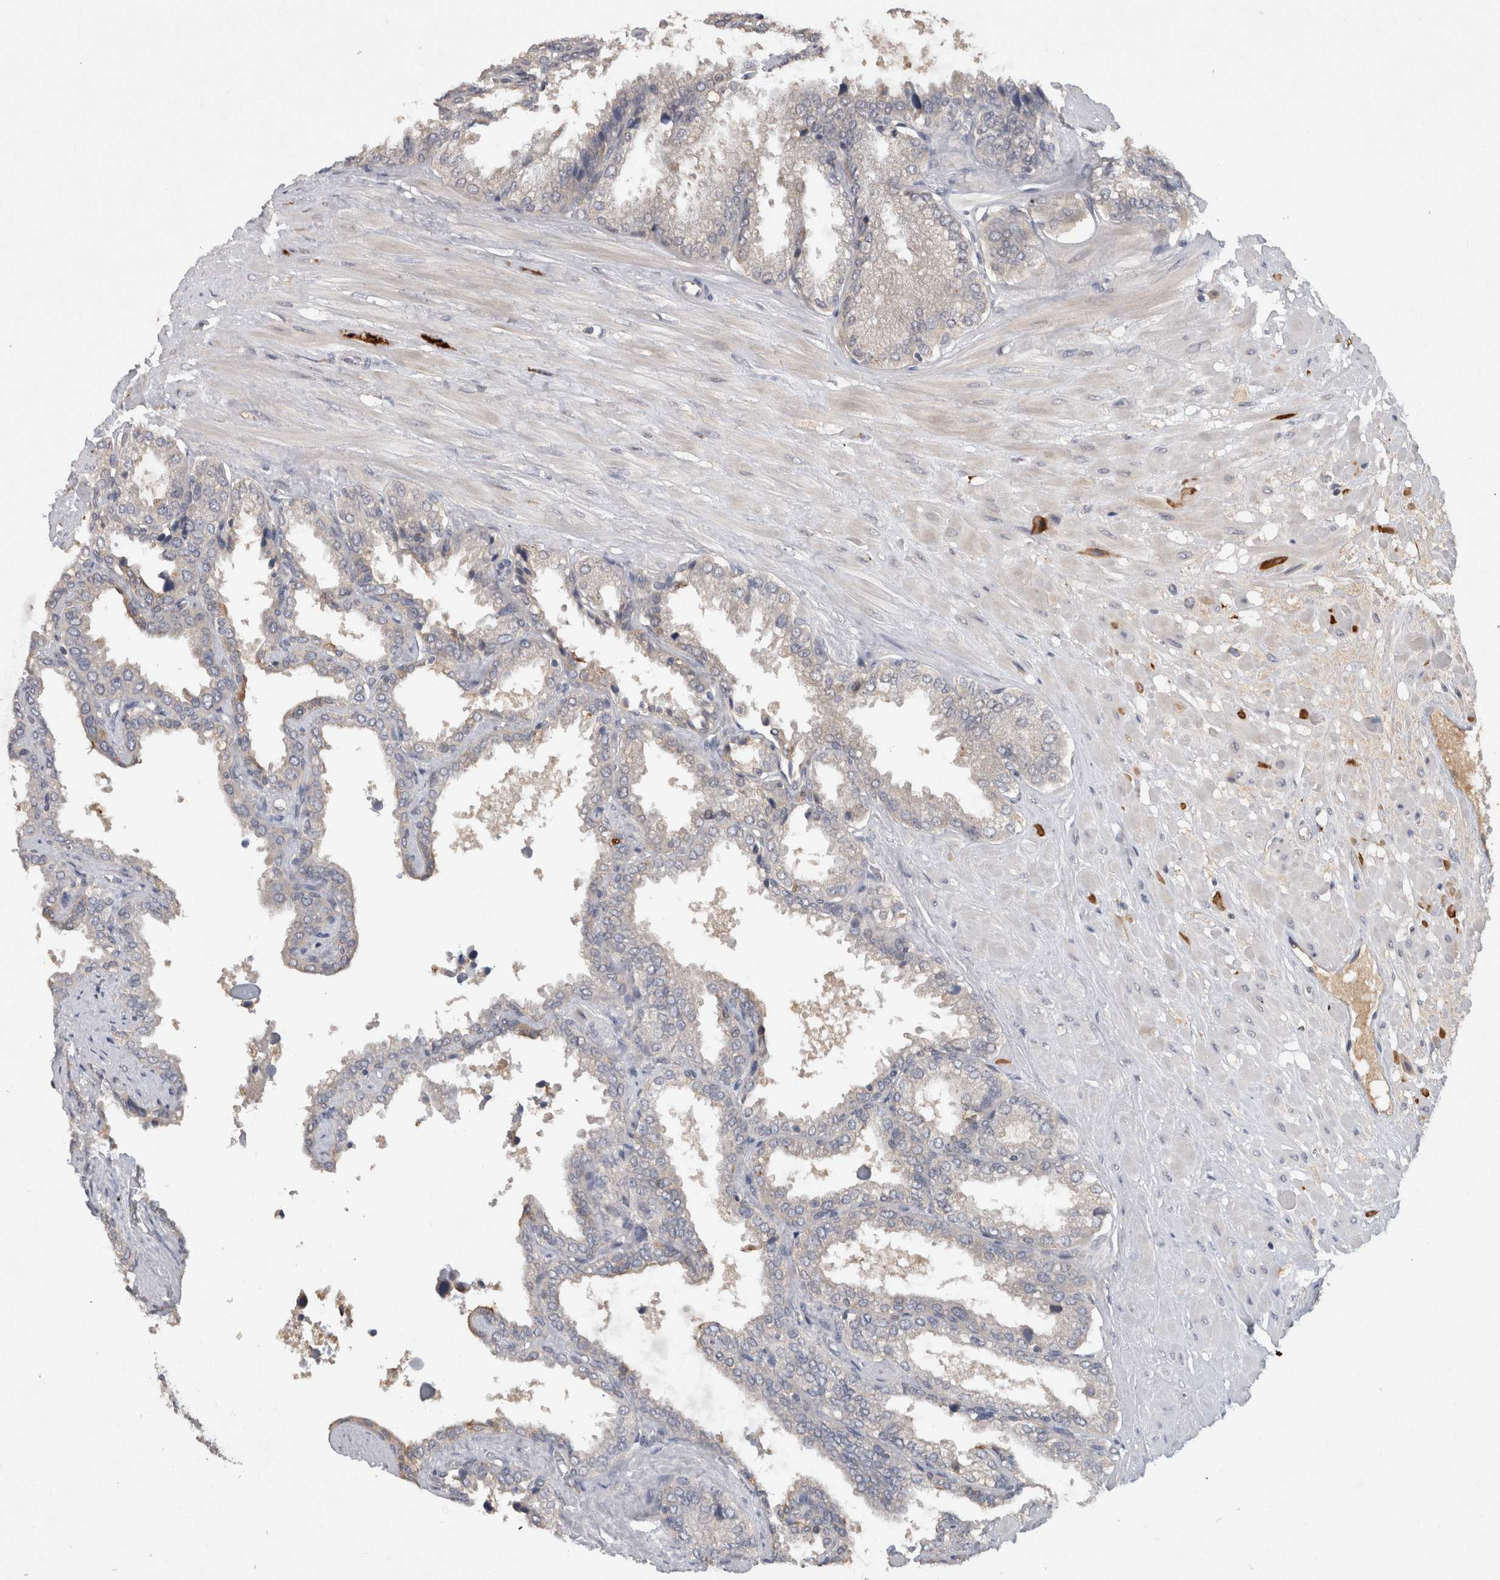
{"staining": {"intensity": "negative", "quantity": "none", "location": "none"}, "tissue": "seminal vesicle", "cell_type": "Glandular cells", "image_type": "normal", "snomed": [{"axis": "morphology", "description": "Normal tissue, NOS"}, {"axis": "topography", "description": "Seminal veicle"}], "caption": "Glandular cells are negative for brown protein staining in normal seminal vesicle. (Brightfield microscopy of DAB (3,3'-diaminobenzidine) immunohistochemistry (IHC) at high magnification).", "gene": "HEXD", "patient": {"sex": "male", "age": 46}}